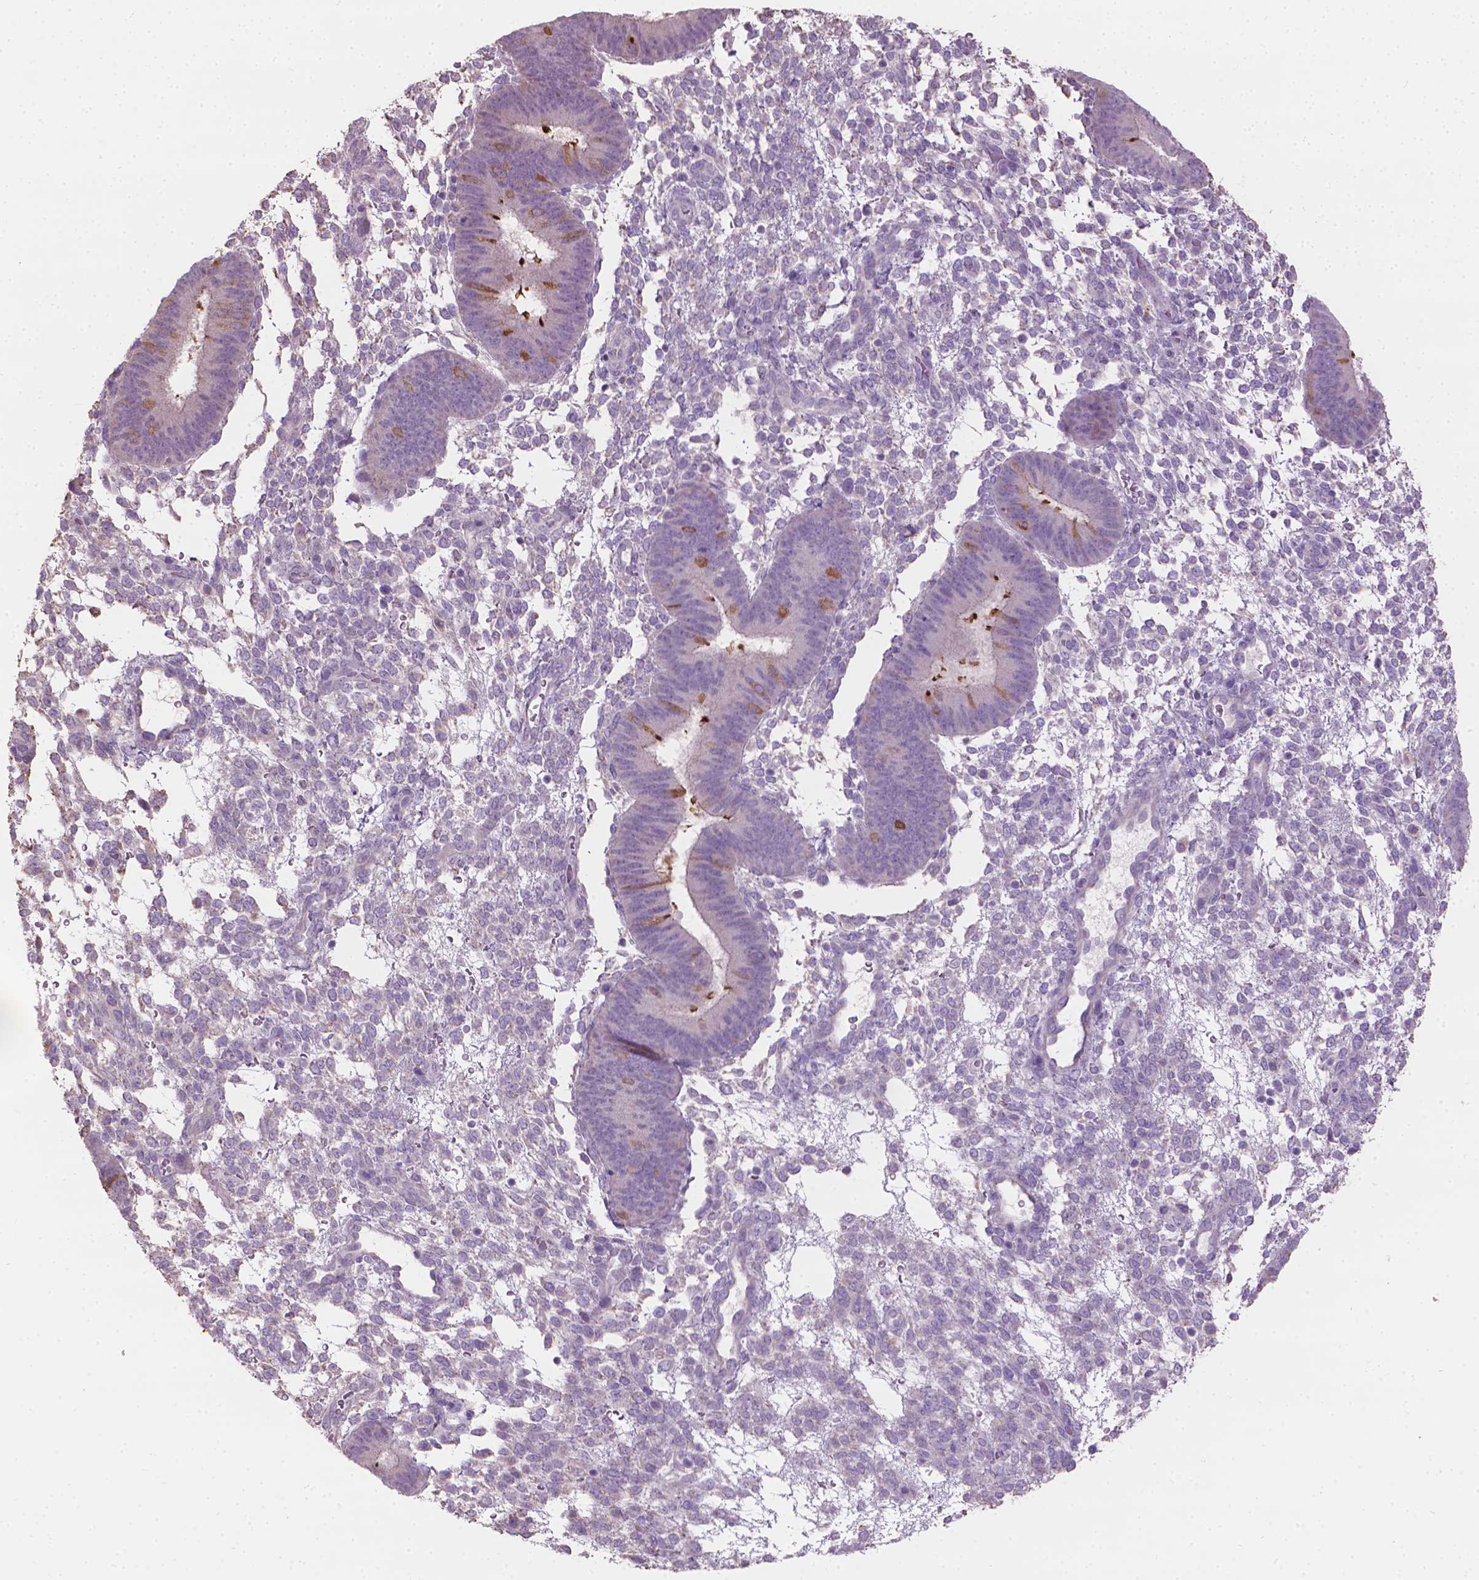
{"staining": {"intensity": "negative", "quantity": "none", "location": "none"}, "tissue": "endometrium", "cell_type": "Cells in endometrial stroma", "image_type": "normal", "snomed": [{"axis": "morphology", "description": "Normal tissue, NOS"}, {"axis": "topography", "description": "Endometrium"}], "caption": "This is a micrograph of immunohistochemistry staining of unremarkable endometrium, which shows no staining in cells in endometrial stroma. The staining is performed using DAB (3,3'-diaminobenzidine) brown chromogen with nuclei counter-stained in using hematoxylin.", "gene": "CABCOCO1", "patient": {"sex": "female", "age": 39}}